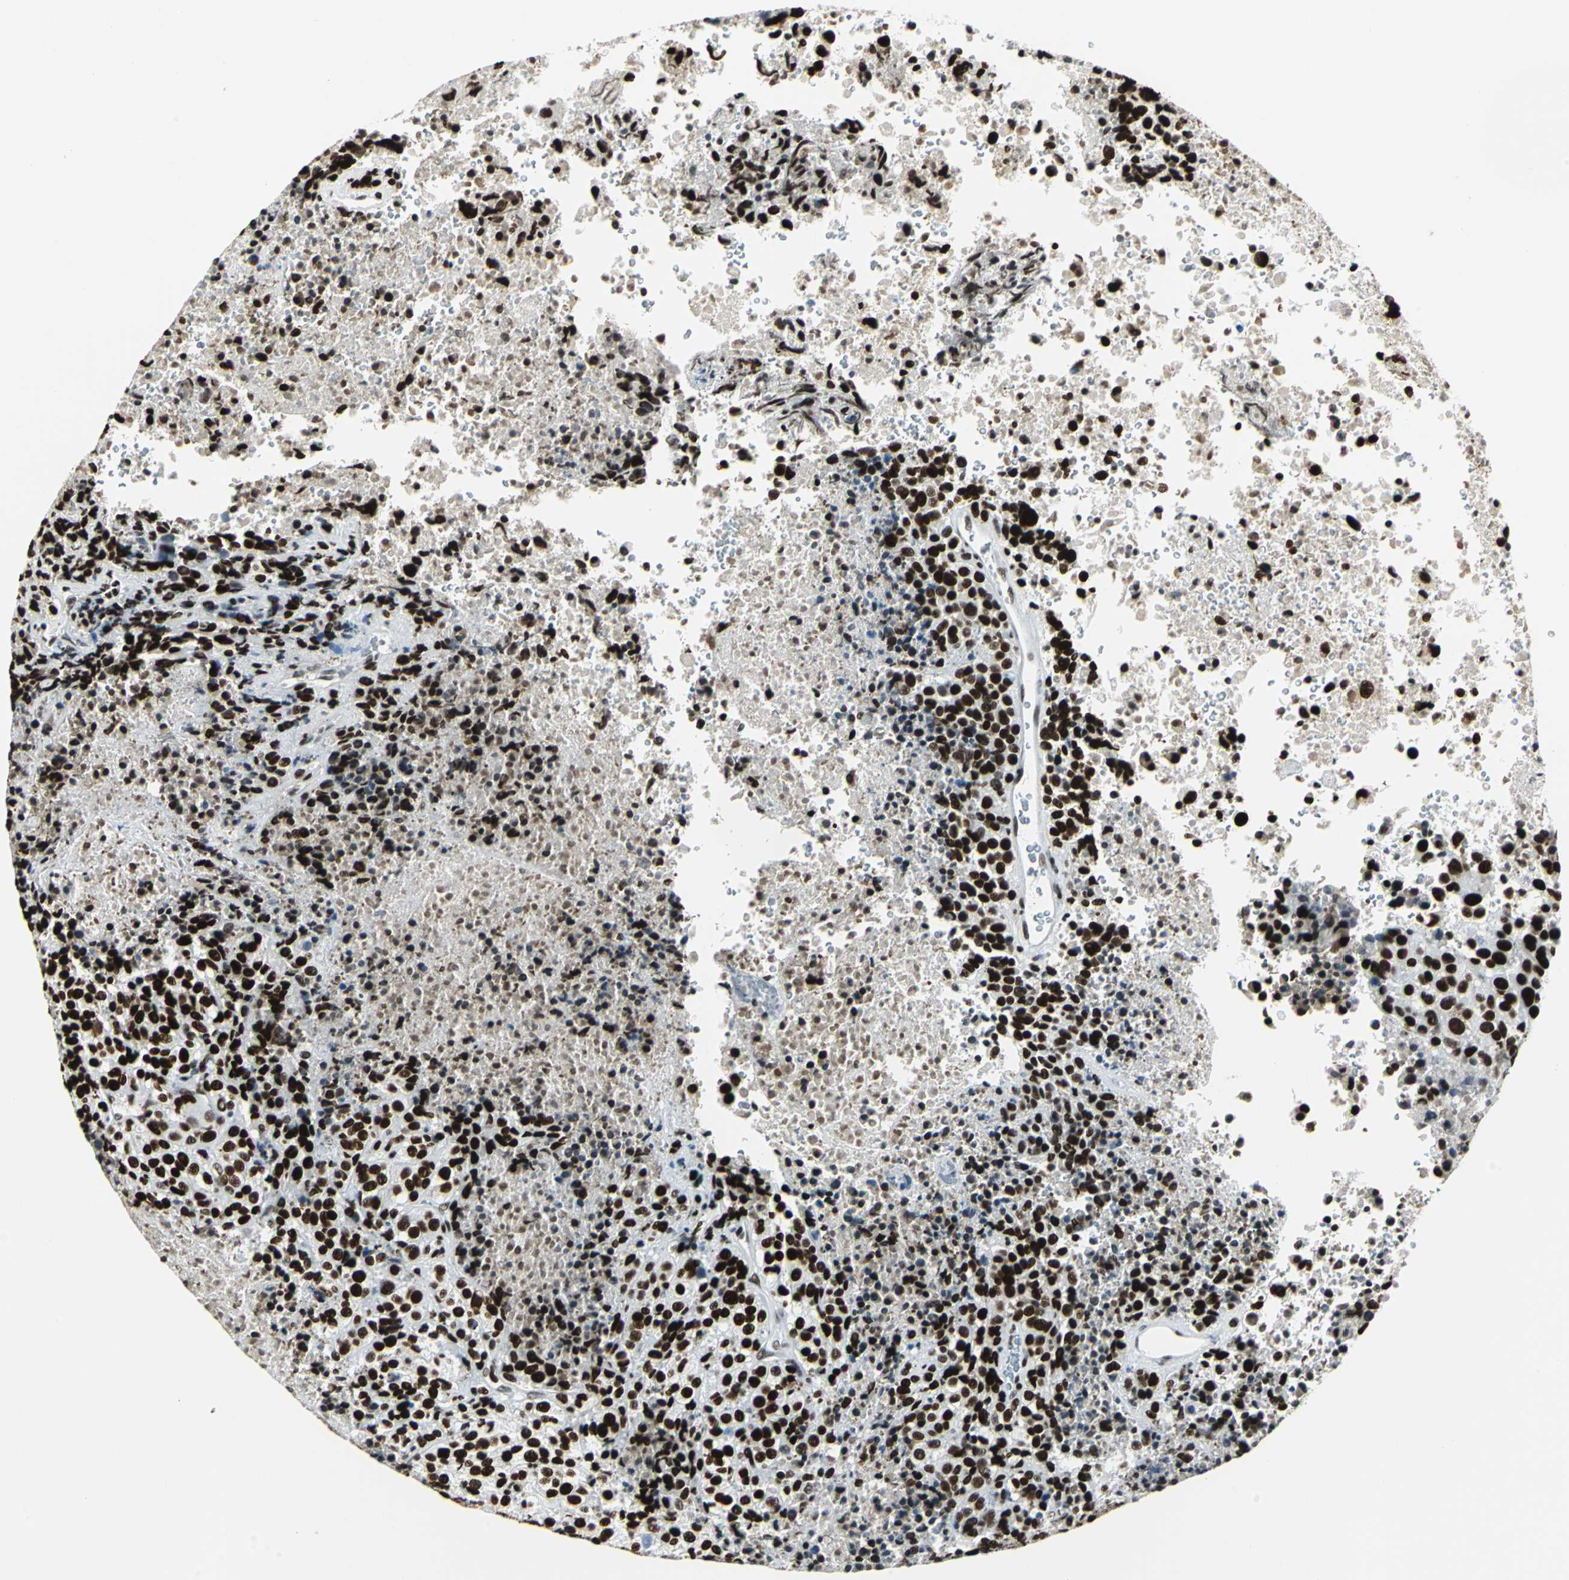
{"staining": {"intensity": "strong", "quantity": ">75%", "location": "nuclear"}, "tissue": "melanoma", "cell_type": "Tumor cells", "image_type": "cancer", "snomed": [{"axis": "morphology", "description": "Malignant melanoma, Metastatic site"}, {"axis": "topography", "description": "Cerebral cortex"}], "caption": "An image of malignant melanoma (metastatic site) stained for a protein exhibits strong nuclear brown staining in tumor cells.", "gene": "HDAC2", "patient": {"sex": "female", "age": 52}}